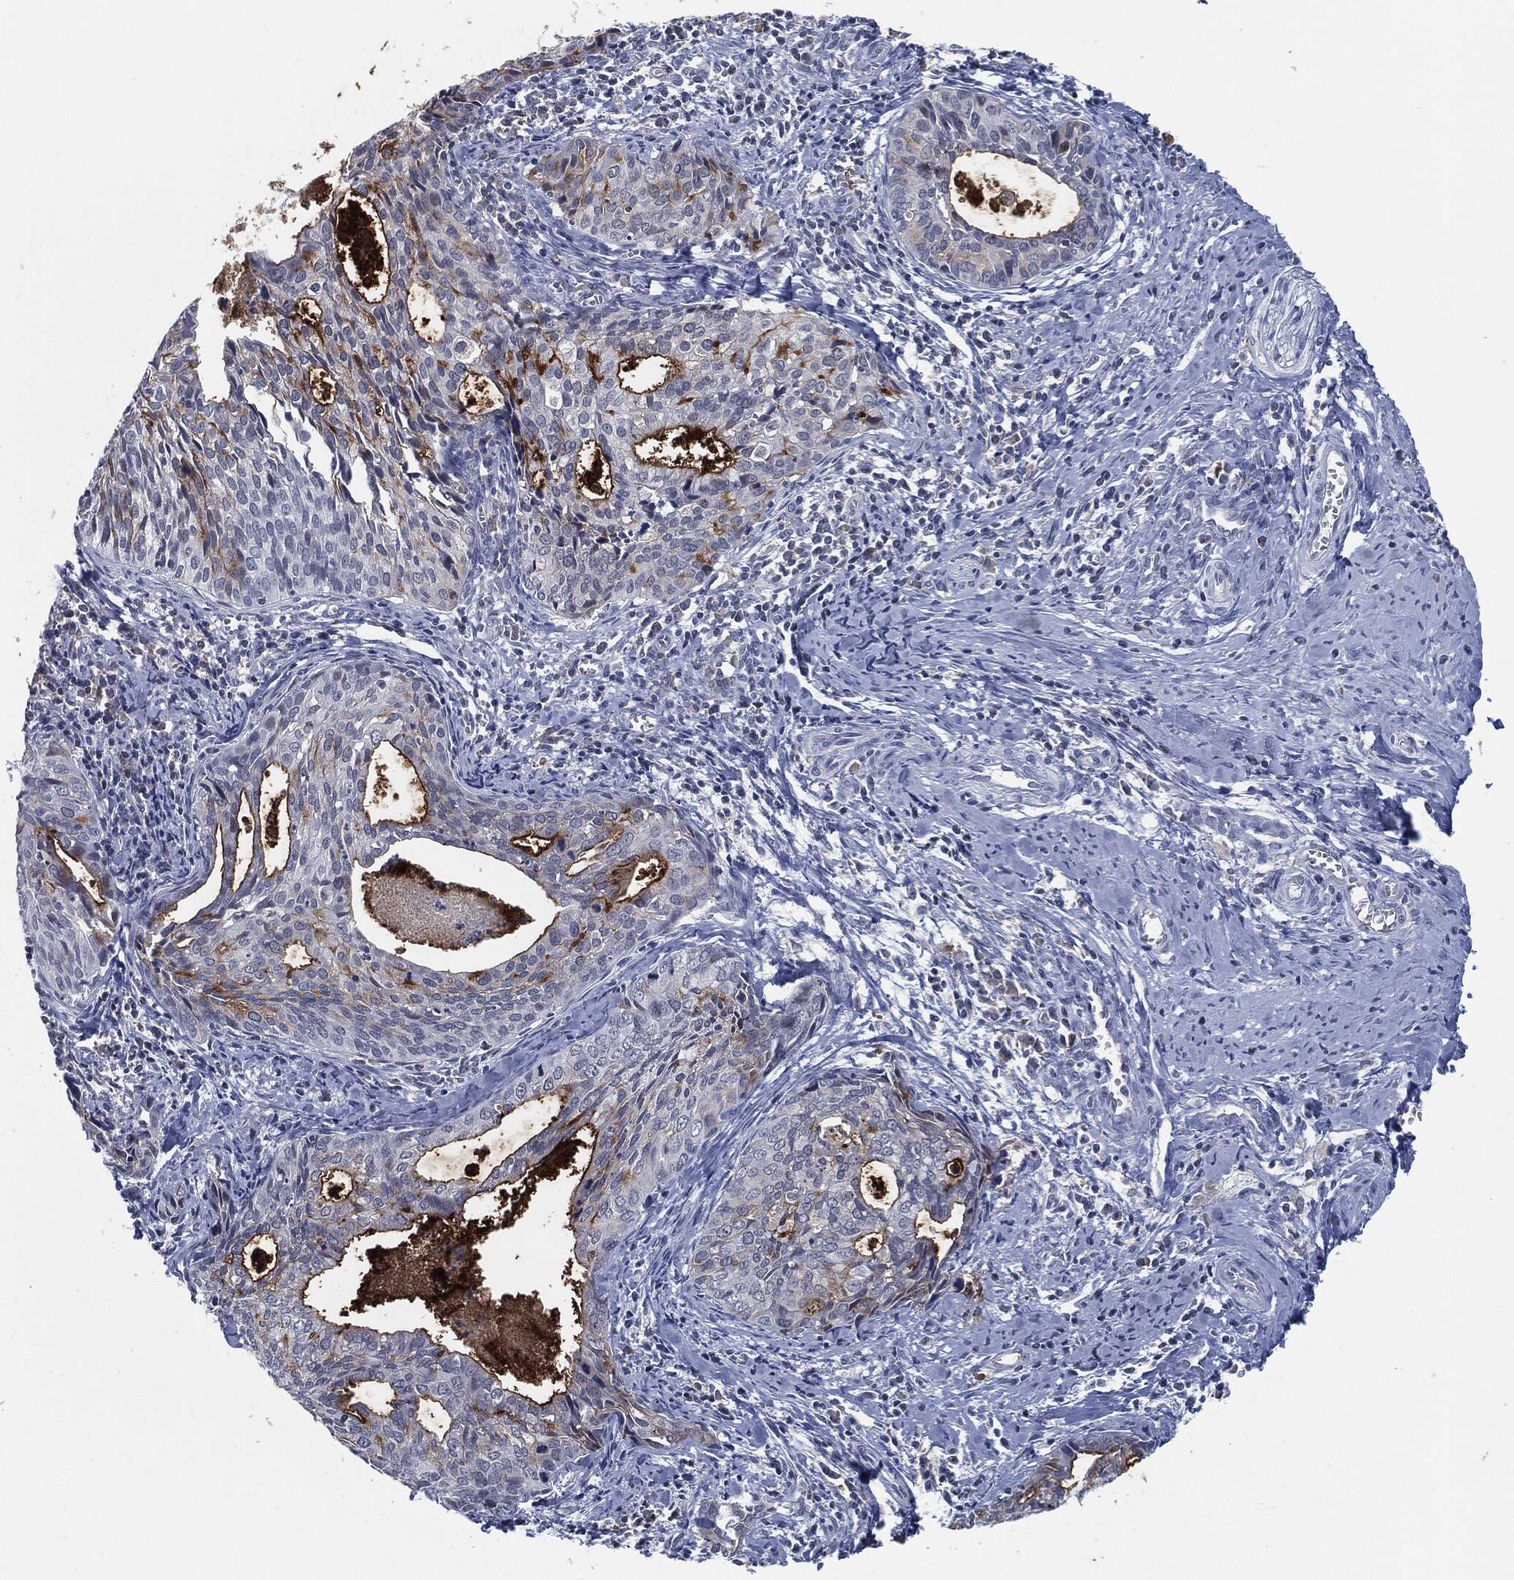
{"staining": {"intensity": "strong", "quantity": "<25%", "location": "cytoplasmic/membranous"}, "tissue": "cervical cancer", "cell_type": "Tumor cells", "image_type": "cancer", "snomed": [{"axis": "morphology", "description": "Squamous cell carcinoma, NOS"}, {"axis": "topography", "description": "Cervix"}], "caption": "IHC of human cervical cancer exhibits medium levels of strong cytoplasmic/membranous expression in about <25% of tumor cells.", "gene": "PROM1", "patient": {"sex": "female", "age": 29}}